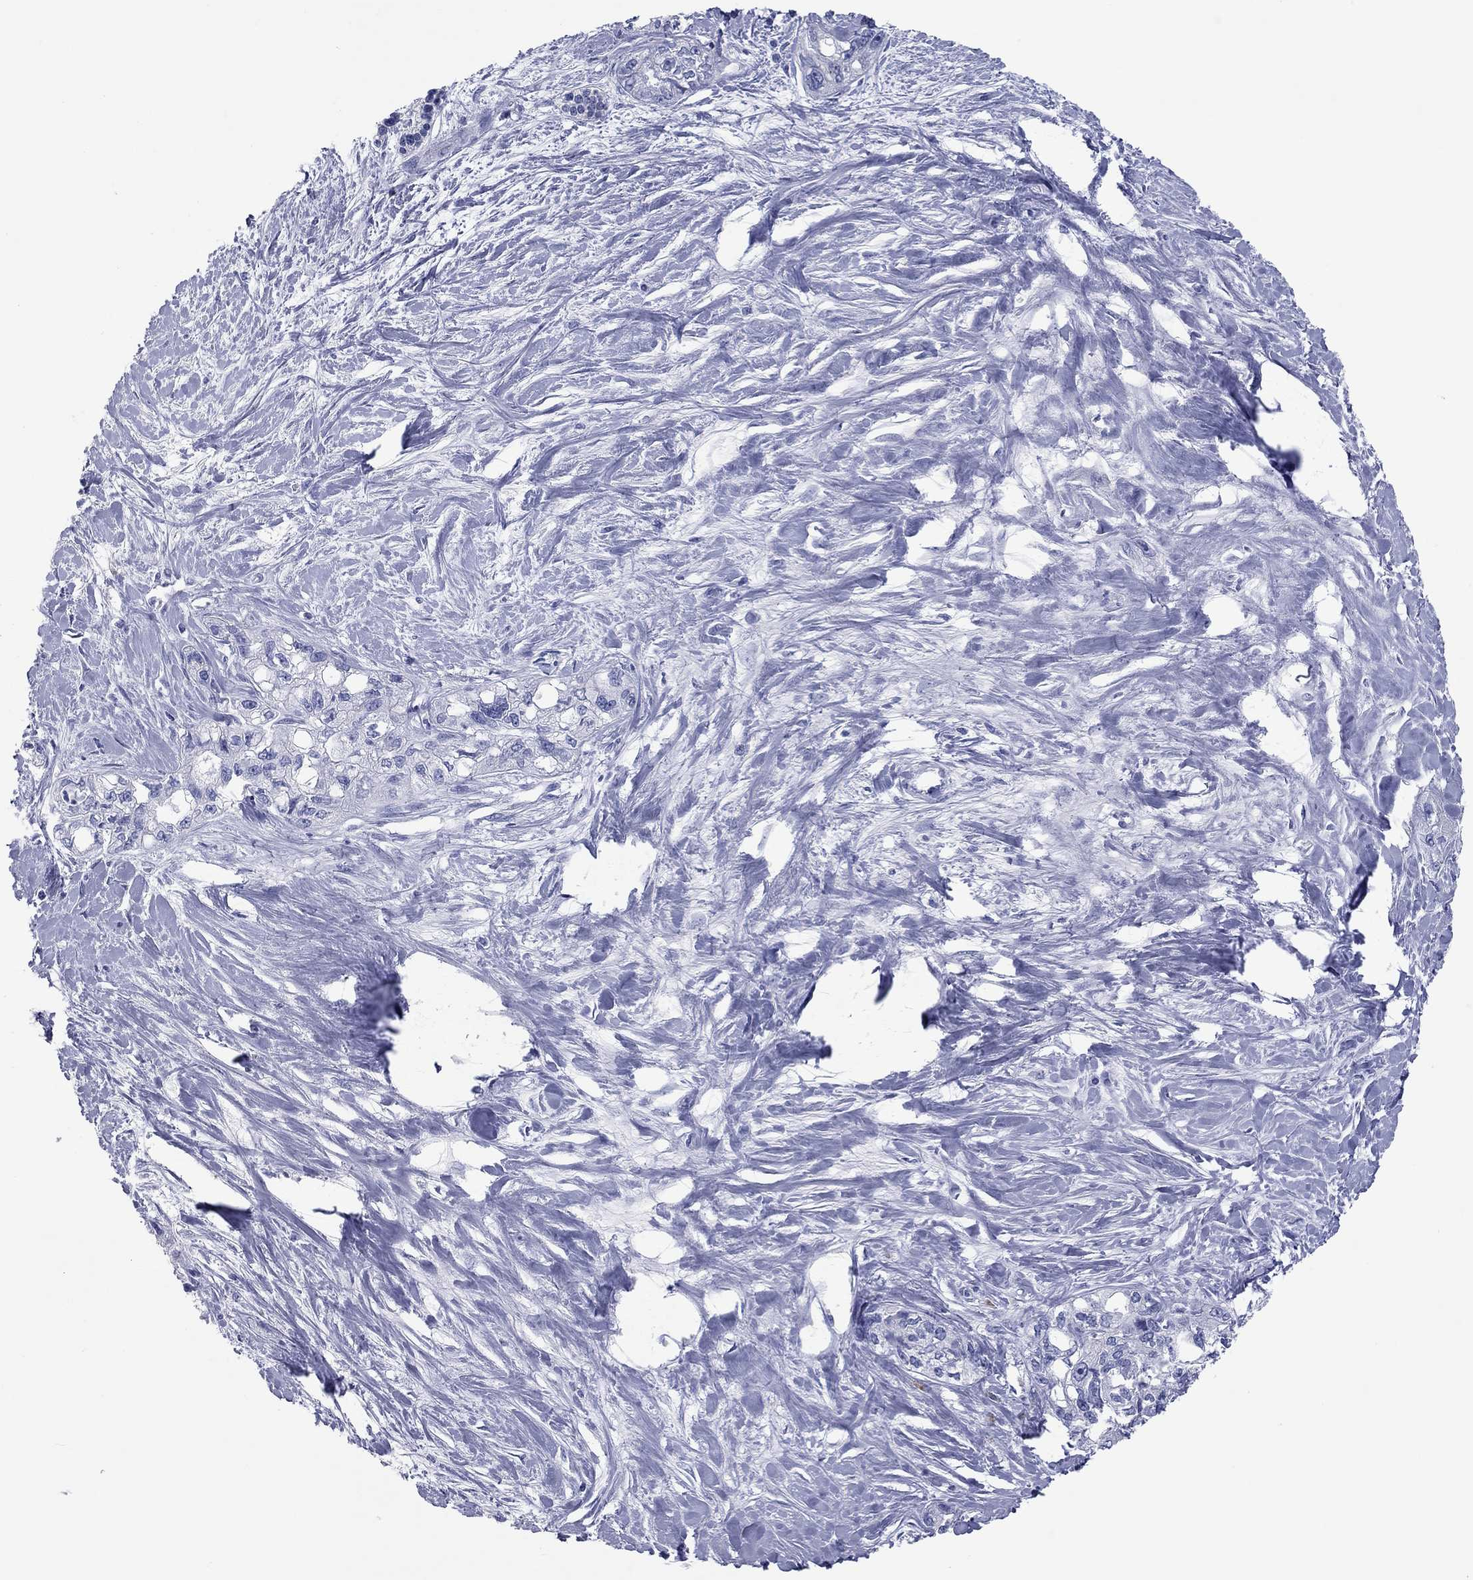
{"staining": {"intensity": "negative", "quantity": "none", "location": "none"}, "tissue": "pancreatic cancer", "cell_type": "Tumor cells", "image_type": "cancer", "snomed": [{"axis": "morphology", "description": "Adenocarcinoma, NOS"}, {"axis": "topography", "description": "Pancreas"}], "caption": "Adenocarcinoma (pancreatic) stained for a protein using IHC exhibits no staining tumor cells.", "gene": "CCNA1", "patient": {"sex": "female", "age": 50}}